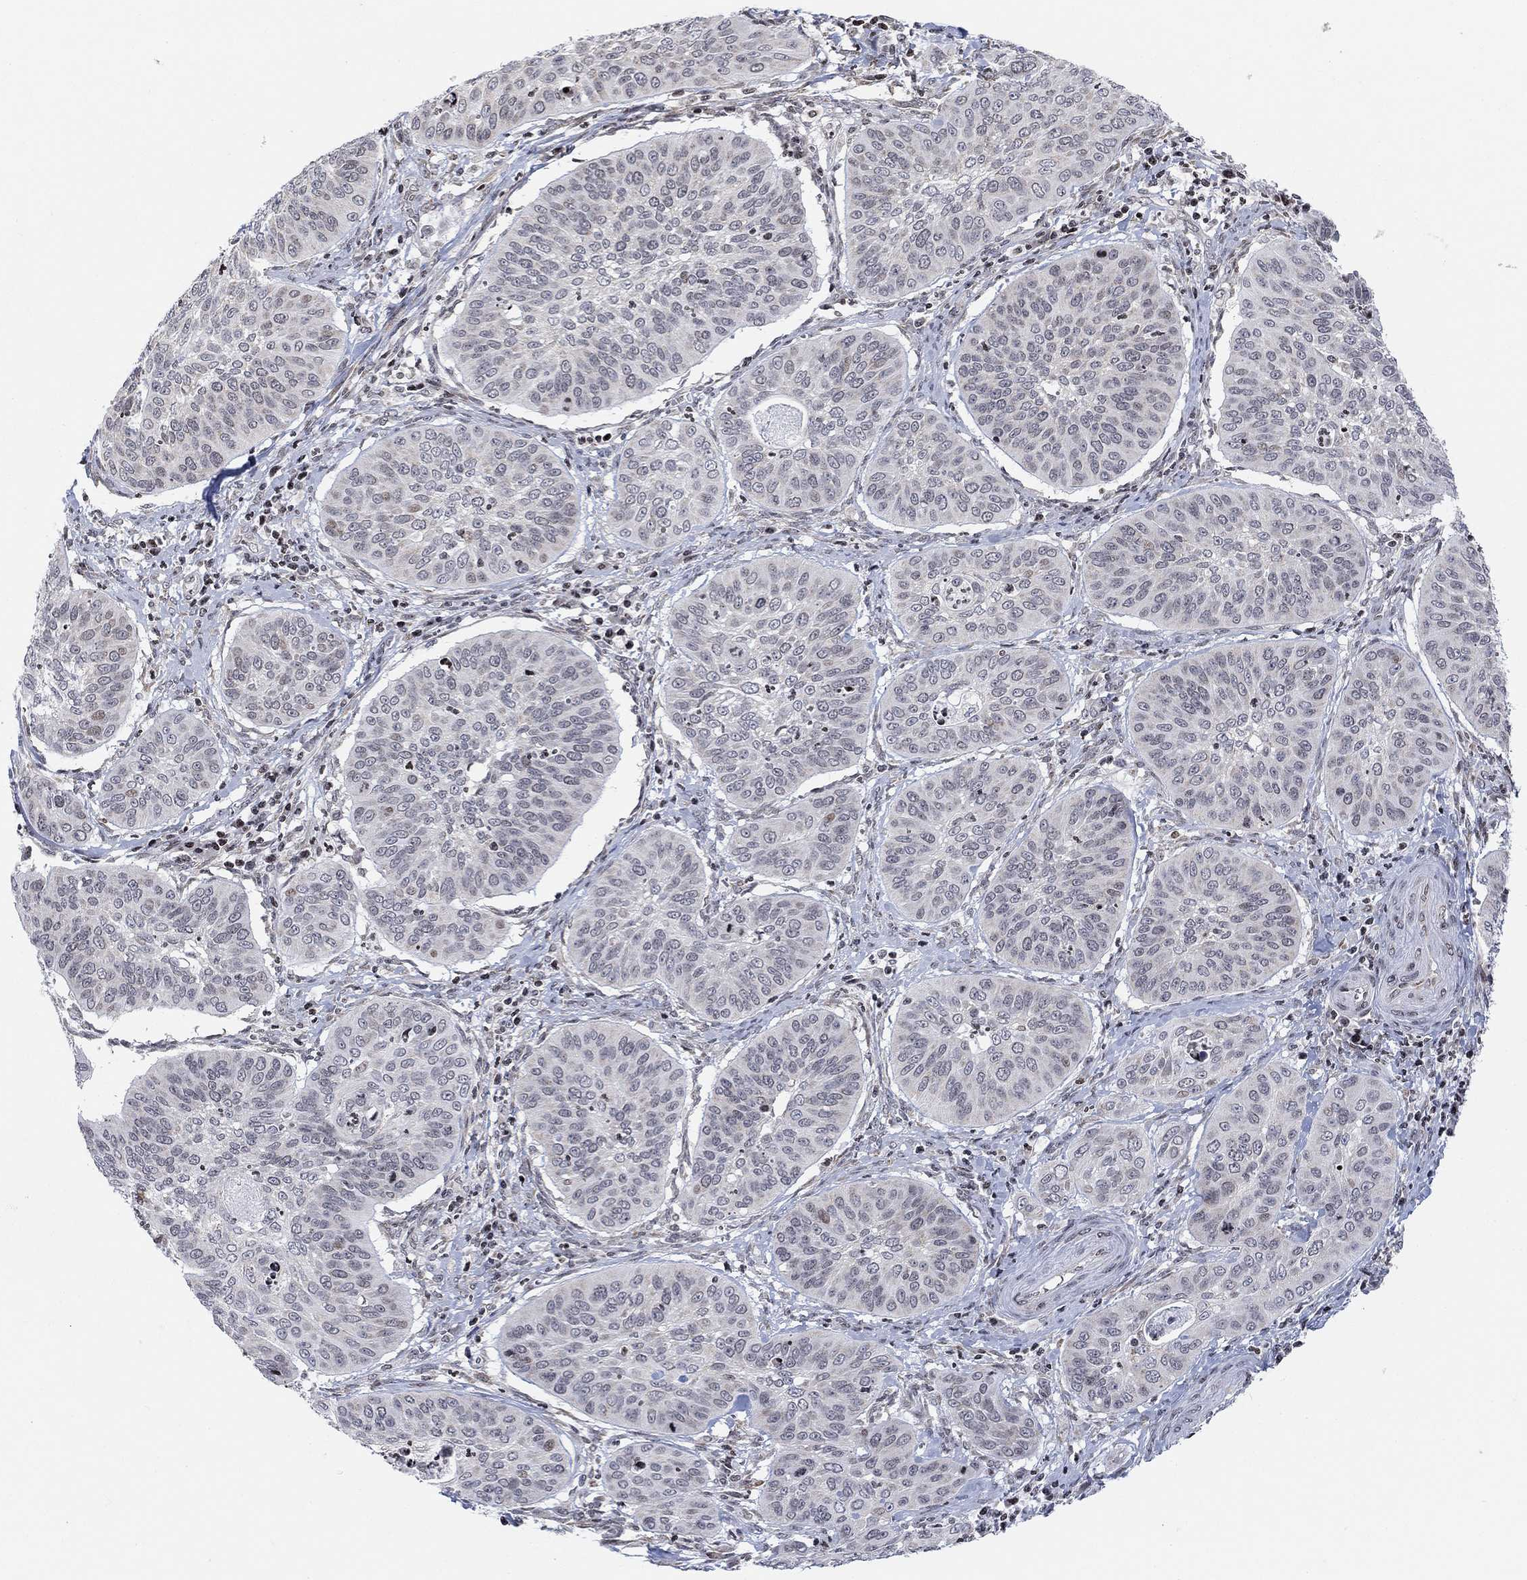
{"staining": {"intensity": "weak", "quantity": "<25%", "location": "nuclear"}, "tissue": "cervical cancer", "cell_type": "Tumor cells", "image_type": "cancer", "snomed": [{"axis": "morphology", "description": "Normal tissue, NOS"}, {"axis": "morphology", "description": "Squamous cell carcinoma, NOS"}, {"axis": "topography", "description": "Cervix"}], "caption": "The immunohistochemistry (IHC) micrograph has no significant expression in tumor cells of cervical cancer (squamous cell carcinoma) tissue.", "gene": "ABHD14A", "patient": {"sex": "female", "age": 39}}